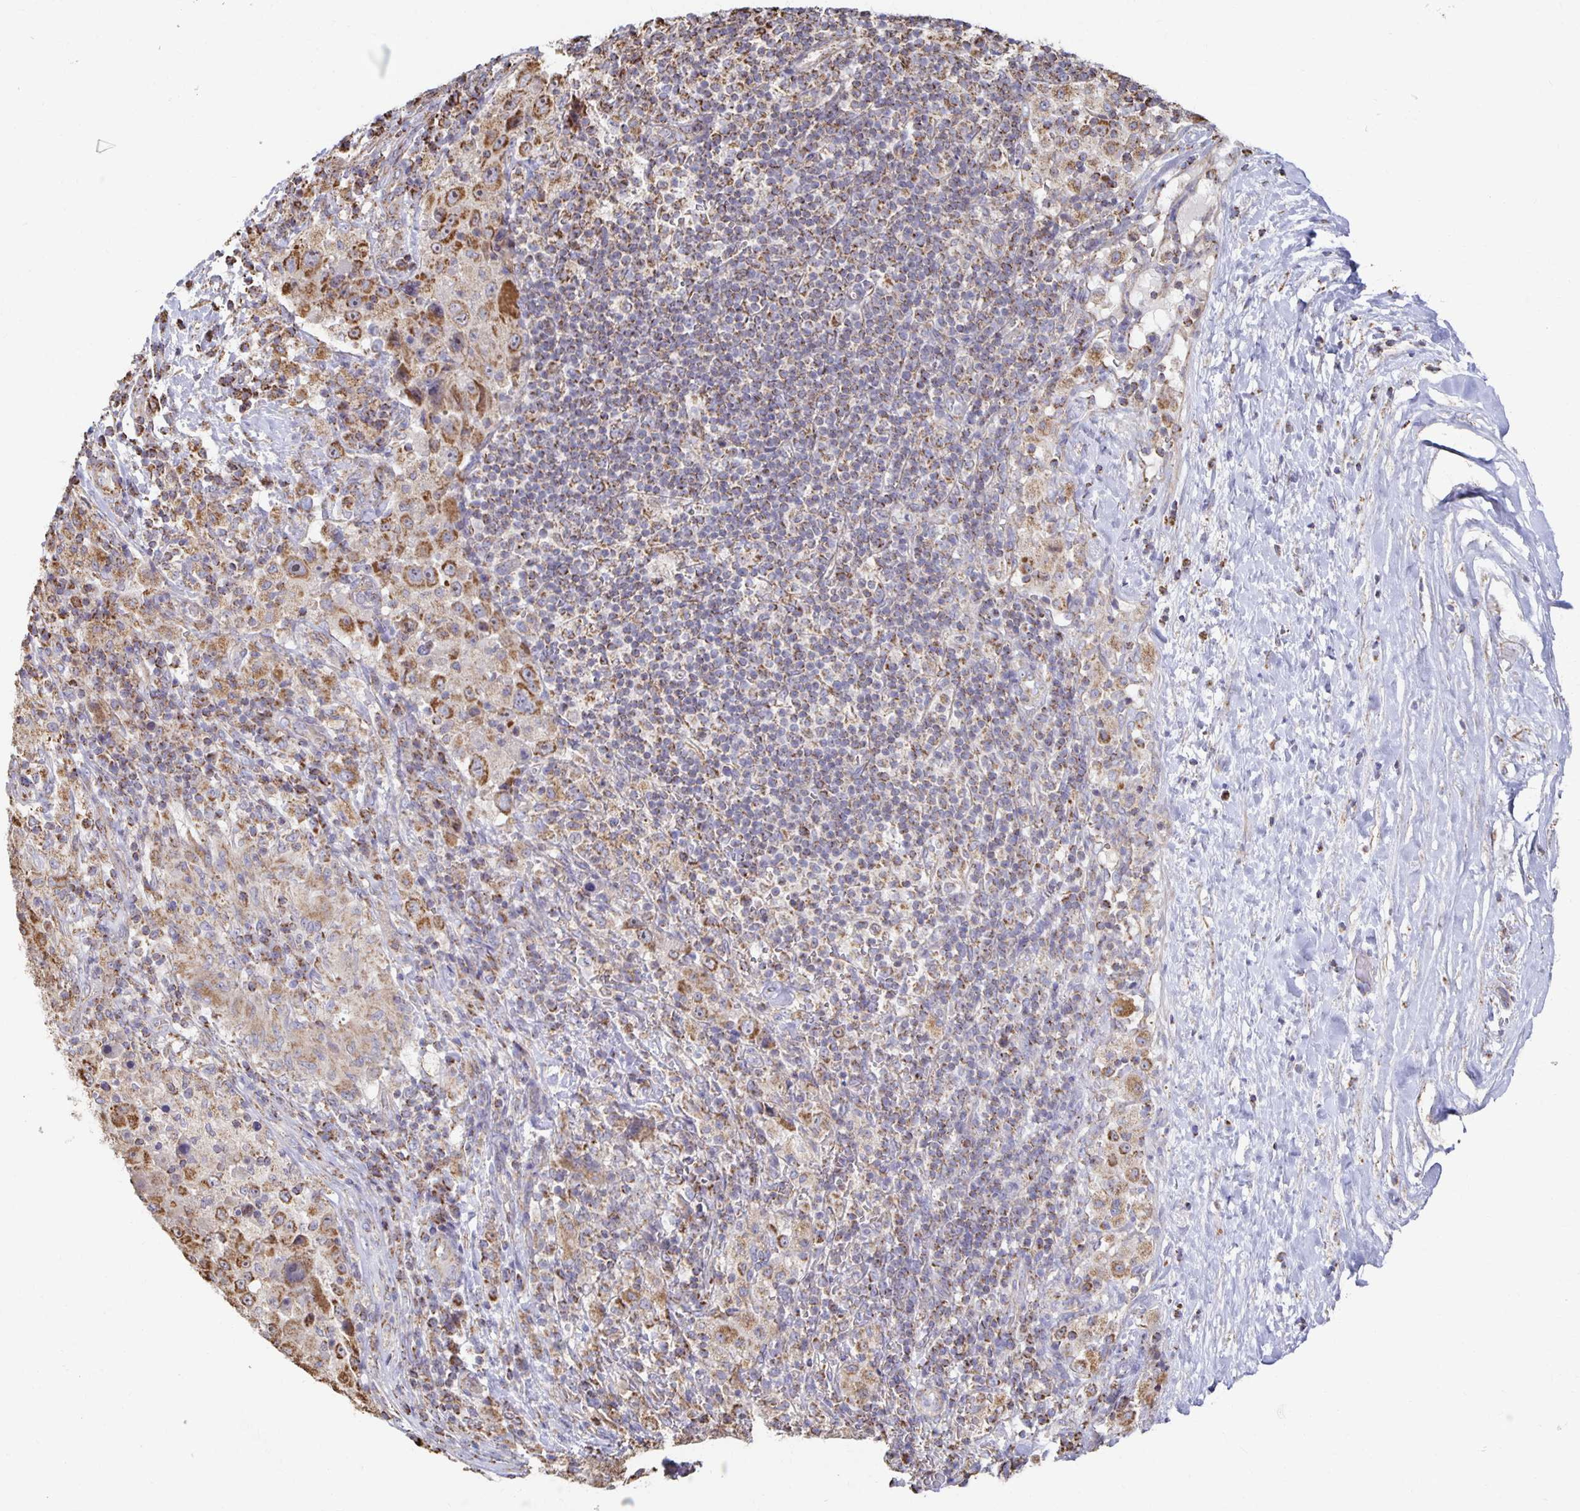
{"staining": {"intensity": "moderate", "quantity": ">75%", "location": "cytoplasmic/membranous"}, "tissue": "melanoma", "cell_type": "Tumor cells", "image_type": "cancer", "snomed": [{"axis": "morphology", "description": "Malignant melanoma, Metastatic site"}, {"axis": "topography", "description": "Lymph node"}], "caption": "About >75% of tumor cells in human melanoma demonstrate moderate cytoplasmic/membranous protein positivity as visualized by brown immunohistochemical staining.", "gene": "NKX2-8", "patient": {"sex": "male", "age": 62}}